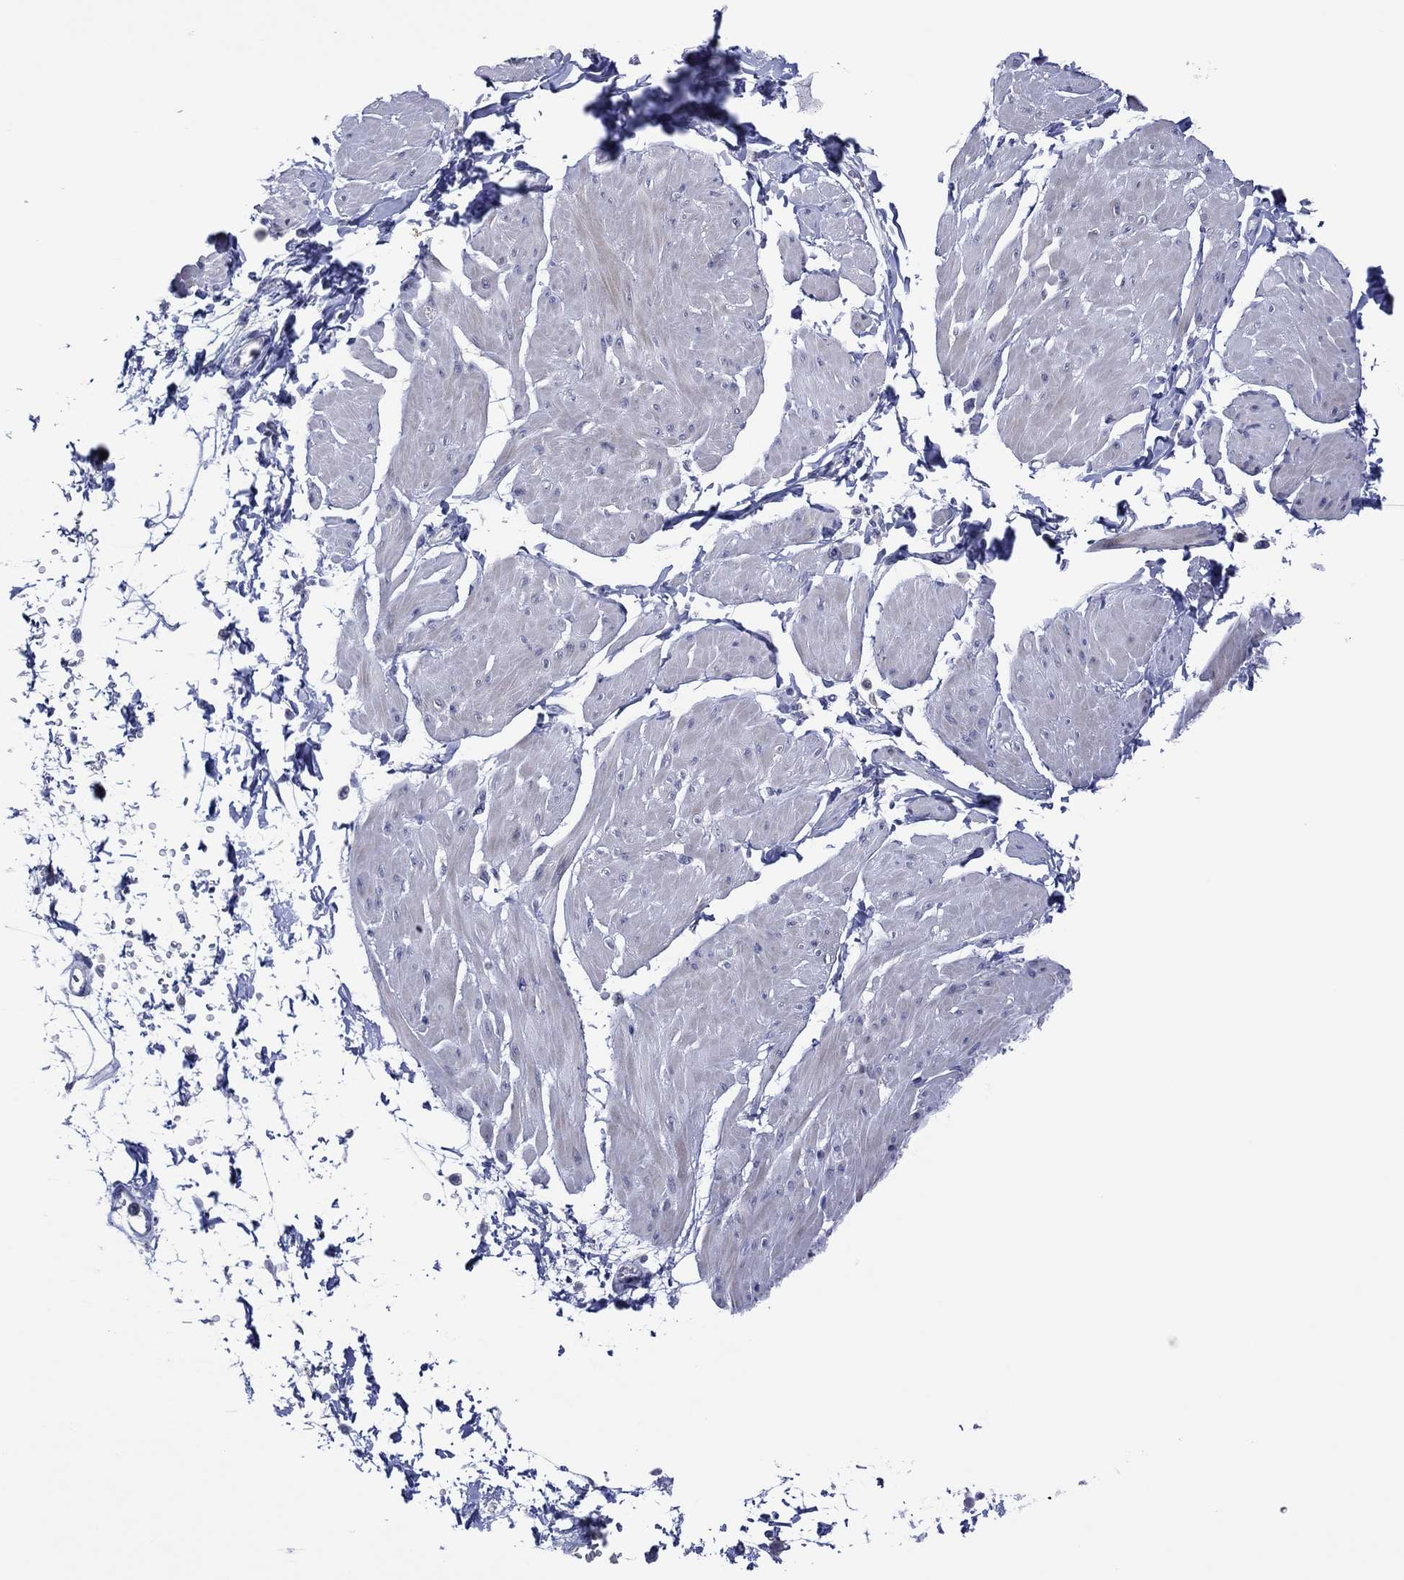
{"staining": {"intensity": "negative", "quantity": "none", "location": "none"}, "tissue": "smooth muscle", "cell_type": "Smooth muscle cells", "image_type": "normal", "snomed": [{"axis": "morphology", "description": "Normal tissue, NOS"}, {"axis": "topography", "description": "Adipose tissue"}, {"axis": "topography", "description": "Smooth muscle"}, {"axis": "topography", "description": "Peripheral nerve tissue"}], "caption": "DAB (3,3'-diaminobenzidine) immunohistochemical staining of unremarkable human smooth muscle displays no significant expression in smooth muscle cells. (Brightfield microscopy of DAB immunohistochemistry (IHC) at high magnification).", "gene": "TRIM31", "patient": {"sex": "male", "age": 83}}